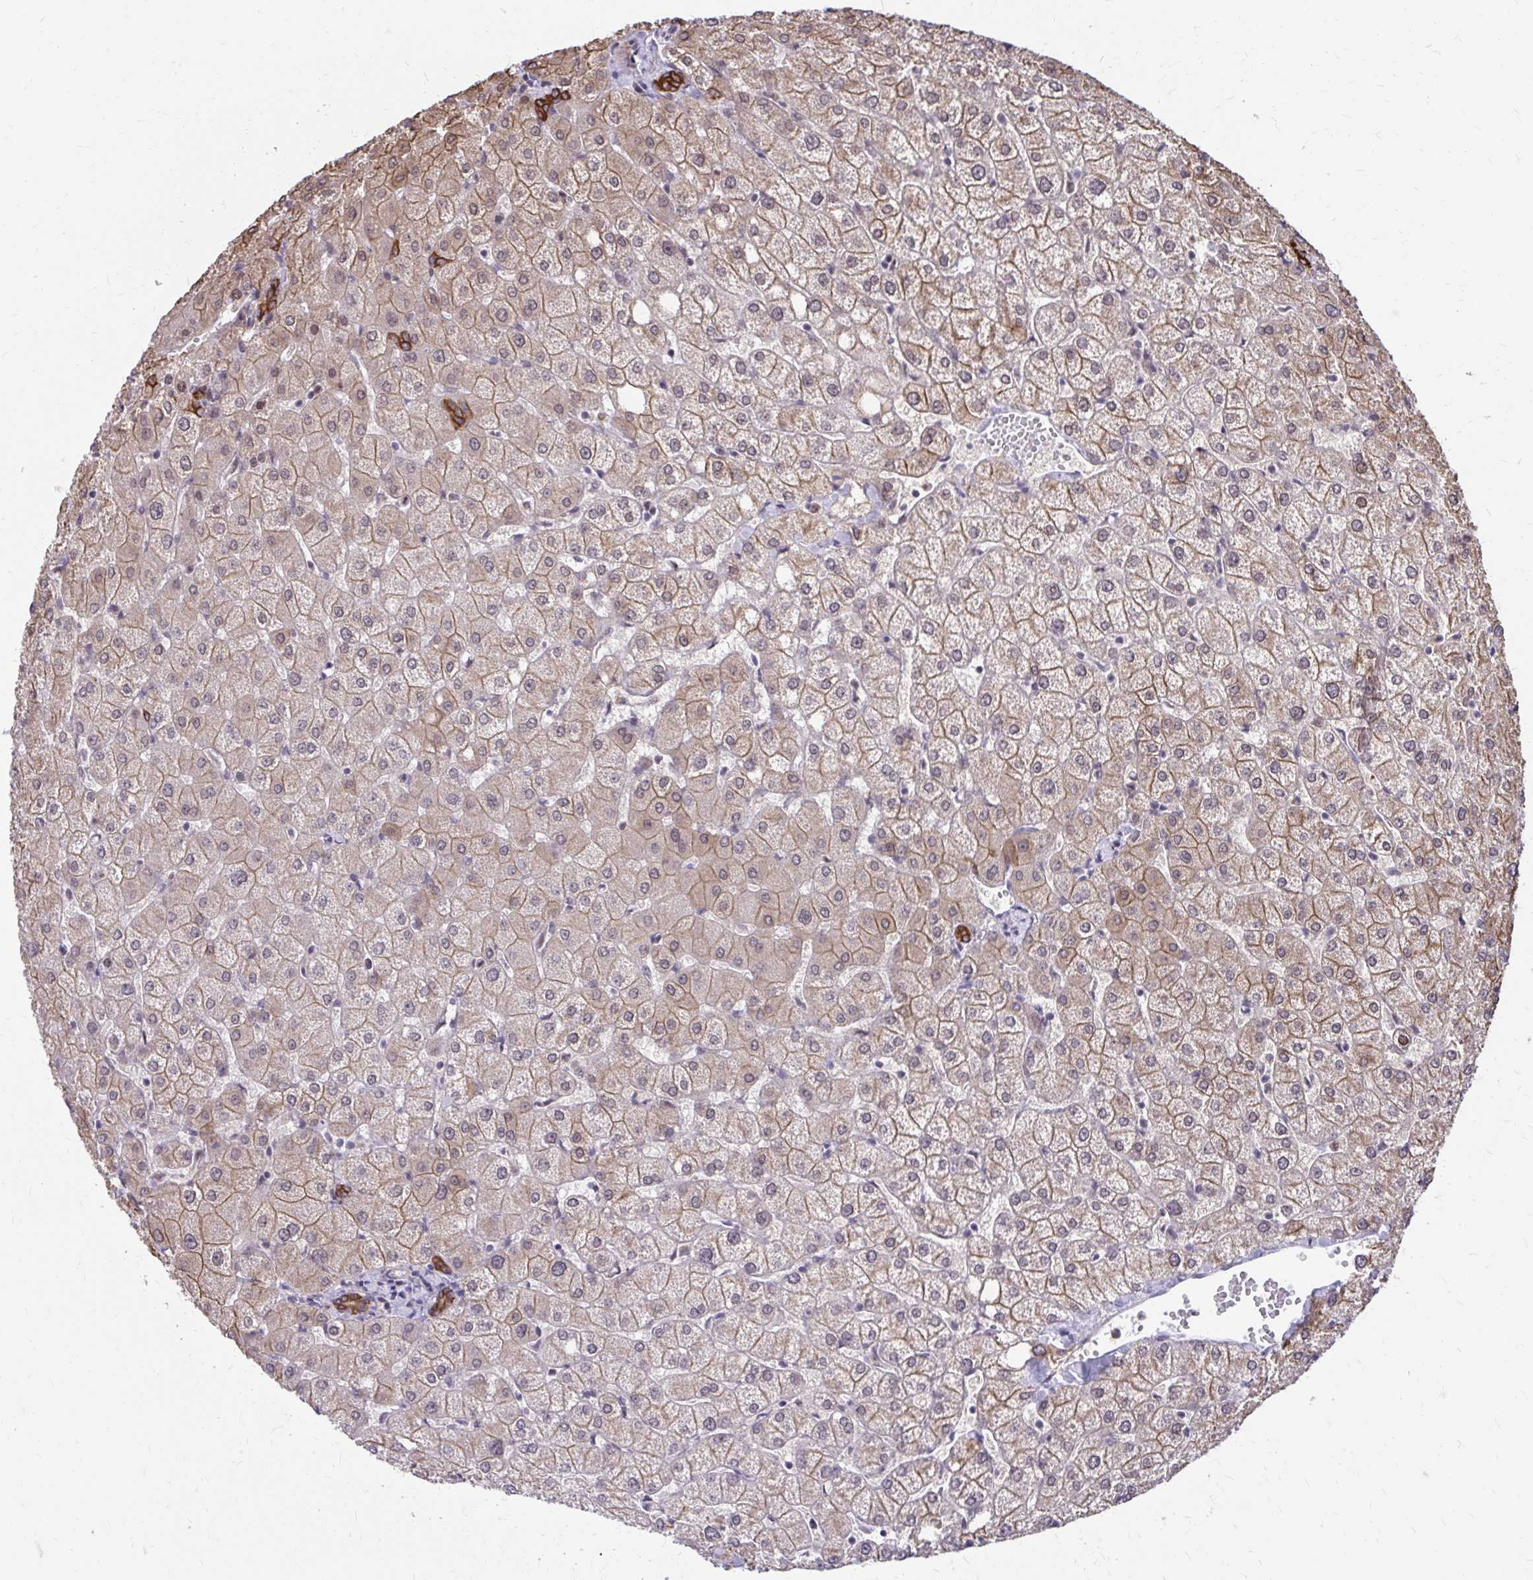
{"staining": {"intensity": "strong", "quantity": ">75%", "location": "cytoplasmic/membranous"}, "tissue": "liver", "cell_type": "Cholangiocytes", "image_type": "normal", "snomed": [{"axis": "morphology", "description": "Normal tissue, NOS"}, {"axis": "topography", "description": "Liver"}], "caption": "Immunohistochemistry (IHC) photomicrograph of benign liver: human liver stained using immunohistochemistry (IHC) displays high levels of strong protein expression localized specifically in the cytoplasmic/membranous of cholangiocytes, appearing as a cytoplasmic/membranous brown color.", "gene": "ANKRD30B", "patient": {"sex": "female", "age": 54}}